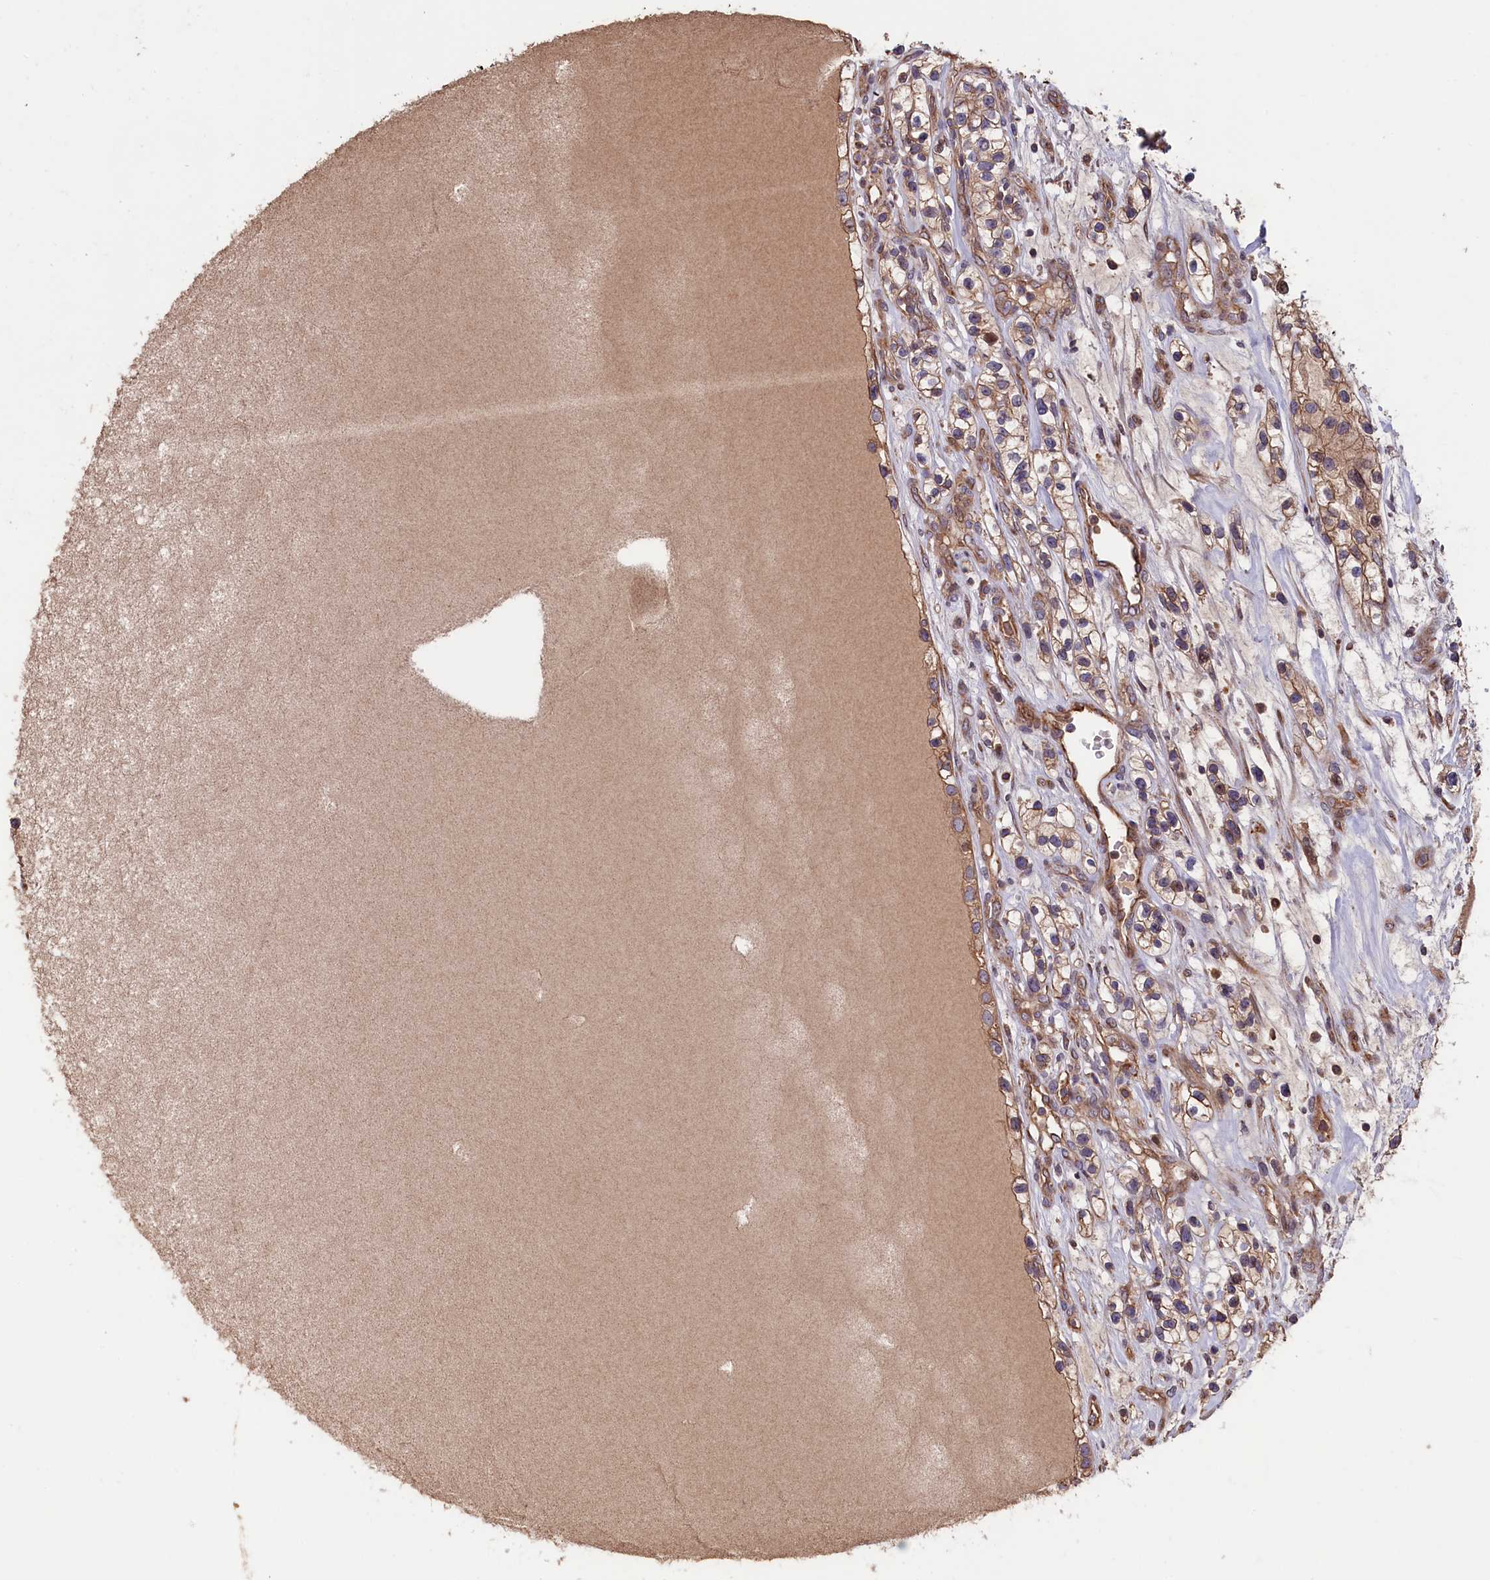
{"staining": {"intensity": "moderate", "quantity": ">75%", "location": "cytoplasmic/membranous"}, "tissue": "renal cancer", "cell_type": "Tumor cells", "image_type": "cancer", "snomed": [{"axis": "morphology", "description": "Adenocarcinoma, NOS"}, {"axis": "topography", "description": "Kidney"}], "caption": "A histopathology image of human renal adenocarcinoma stained for a protein exhibits moderate cytoplasmic/membranous brown staining in tumor cells.", "gene": "GREB1L", "patient": {"sex": "female", "age": 57}}